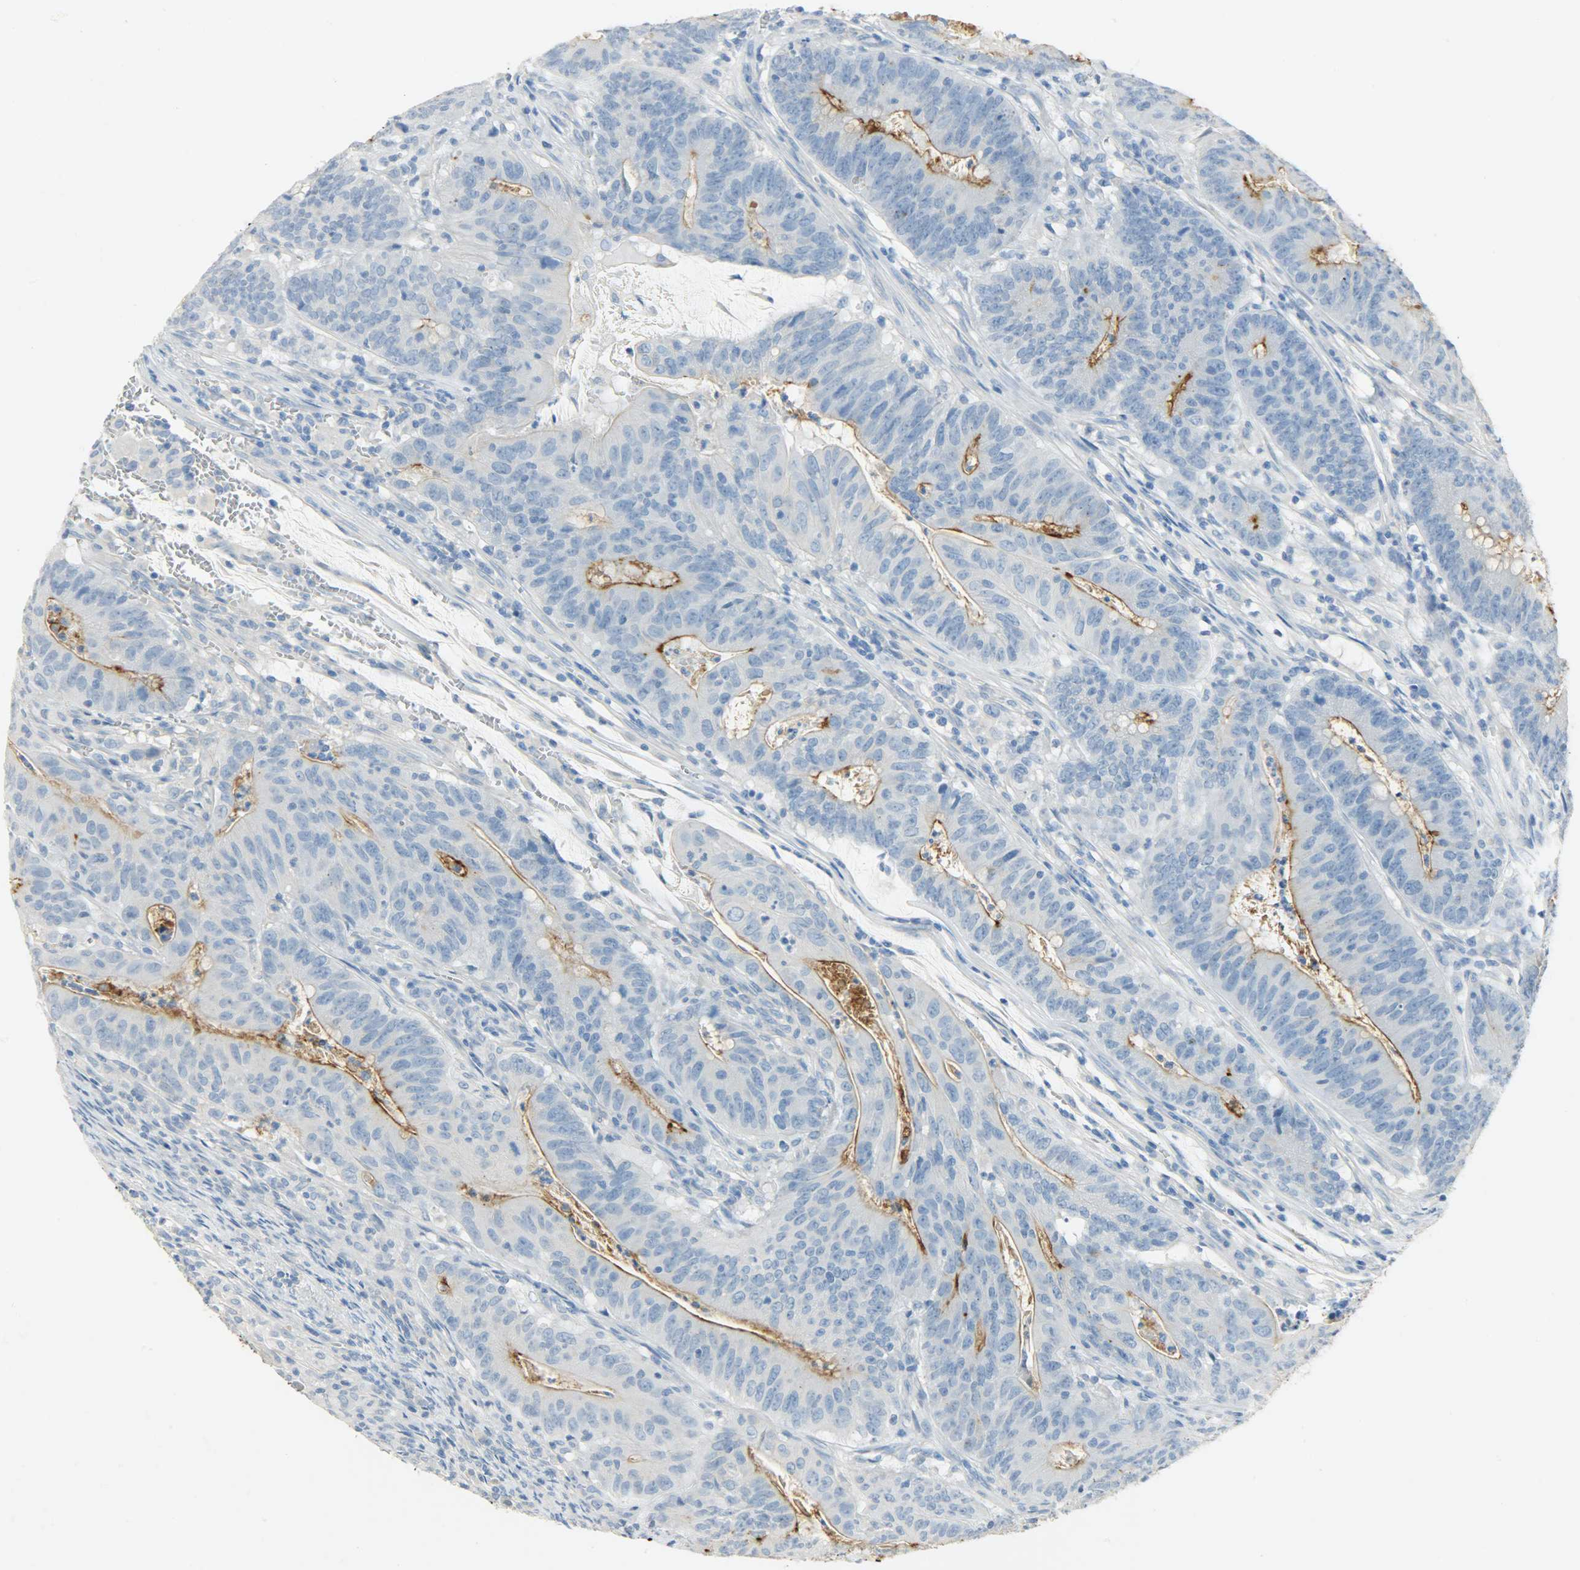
{"staining": {"intensity": "strong", "quantity": "<25%", "location": "cytoplasmic/membranous"}, "tissue": "colorectal cancer", "cell_type": "Tumor cells", "image_type": "cancer", "snomed": [{"axis": "morphology", "description": "Adenocarcinoma, NOS"}, {"axis": "topography", "description": "Colon"}], "caption": "This micrograph shows immunohistochemistry (IHC) staining of human colorectal cancer, with medium strong cytoplasmic/membranous expression in about <25% of tumor cells.", "gene": "PROM1", "patient": {"sex": "male", "age": 45}}